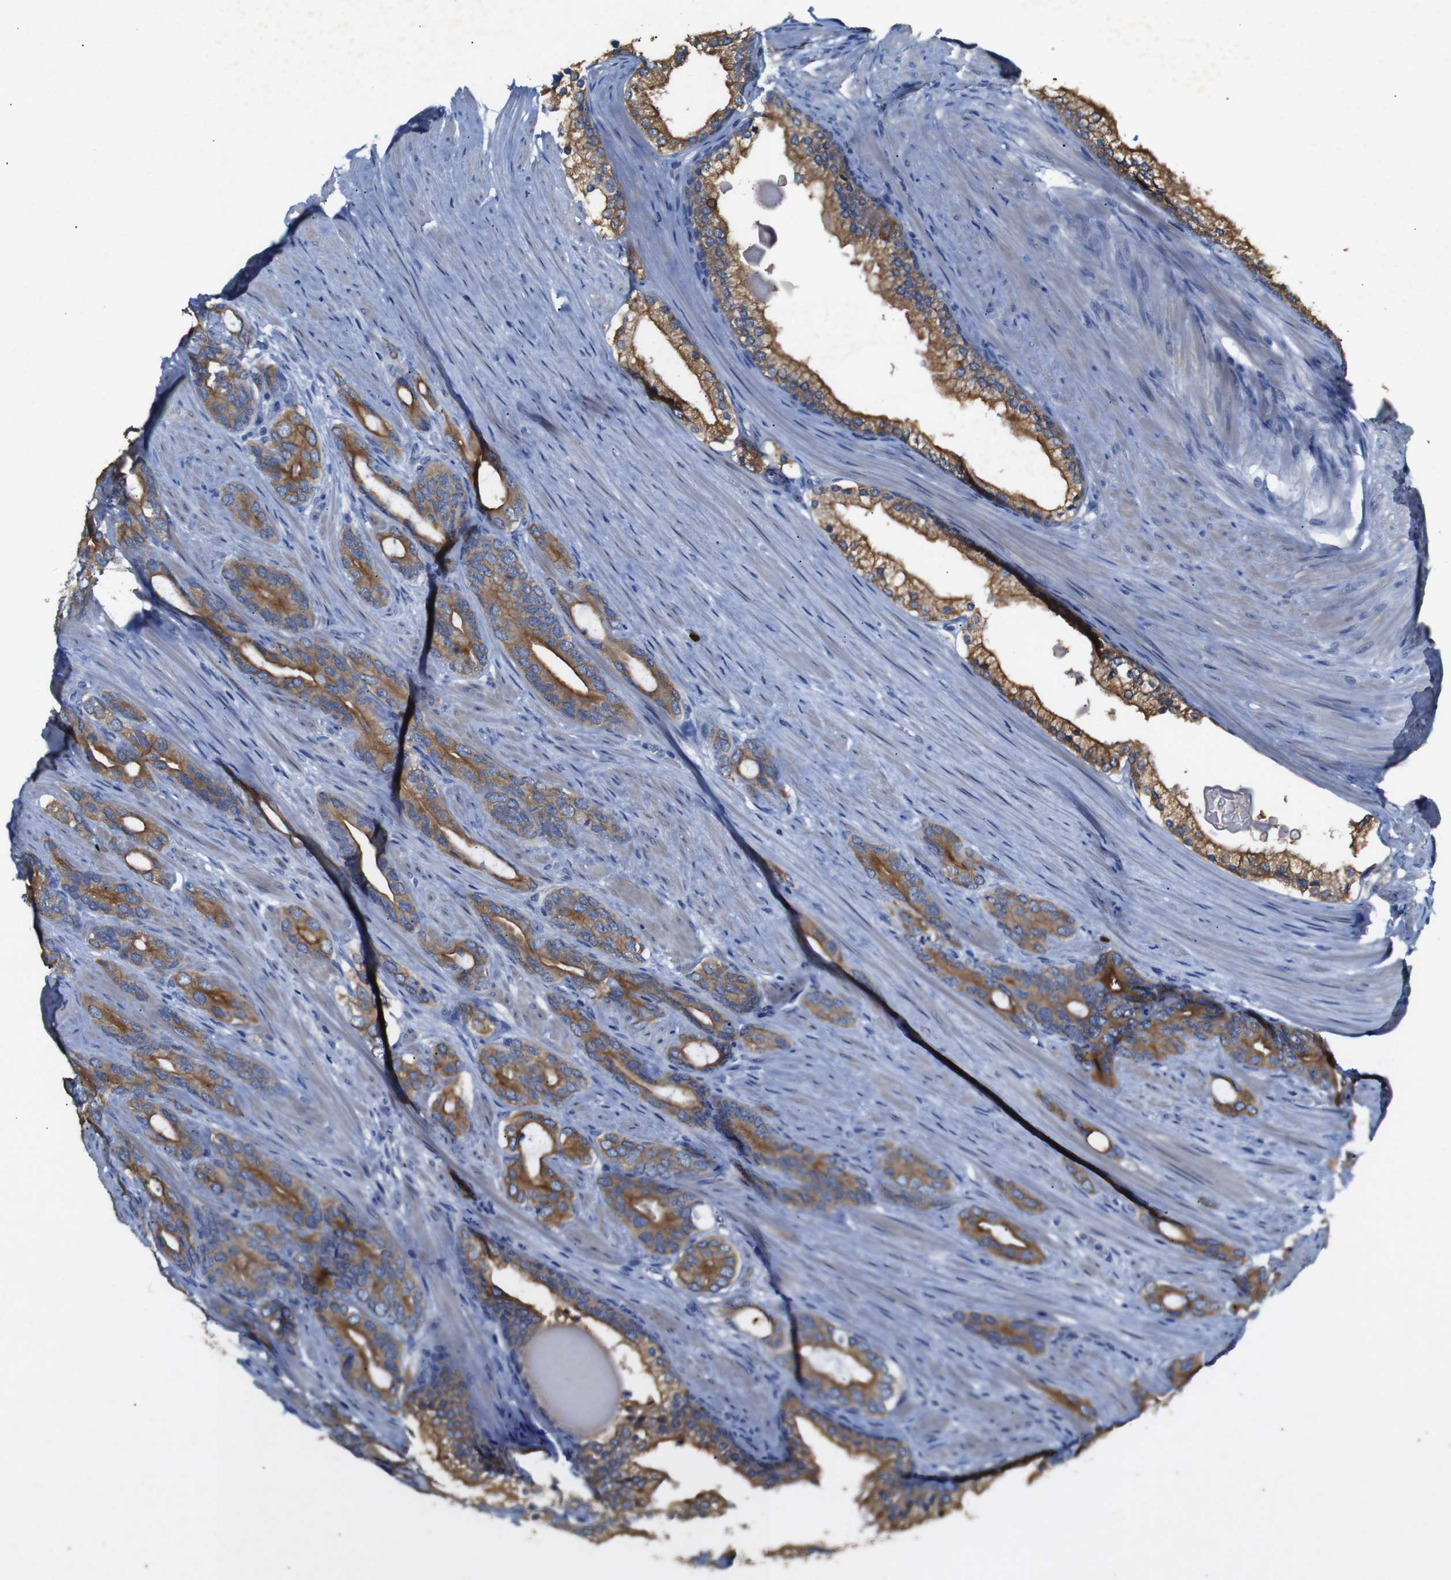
{"staining": {"intensity": "moderate", "quantity": ">75%", "location": "cytoplasmic/membranous"}, "tissue": "prostate cancer", "cell_type": "Tumor cells", "image_type": "cancer", "snomed": [{"axis": "morphology", "description": "Adenocarcinoma, Low grade"}, {"axis": "topography", "description": "Prostate"}], "caption": "Brown immunohistochemical staining in human prostate low-grade adenocarcinoma reveals moderate cytoplasmic/membranous expression in about >75% of tumor cells.", "gene": "ALOX15", "patient": {"sex": "male", "age": 63}}